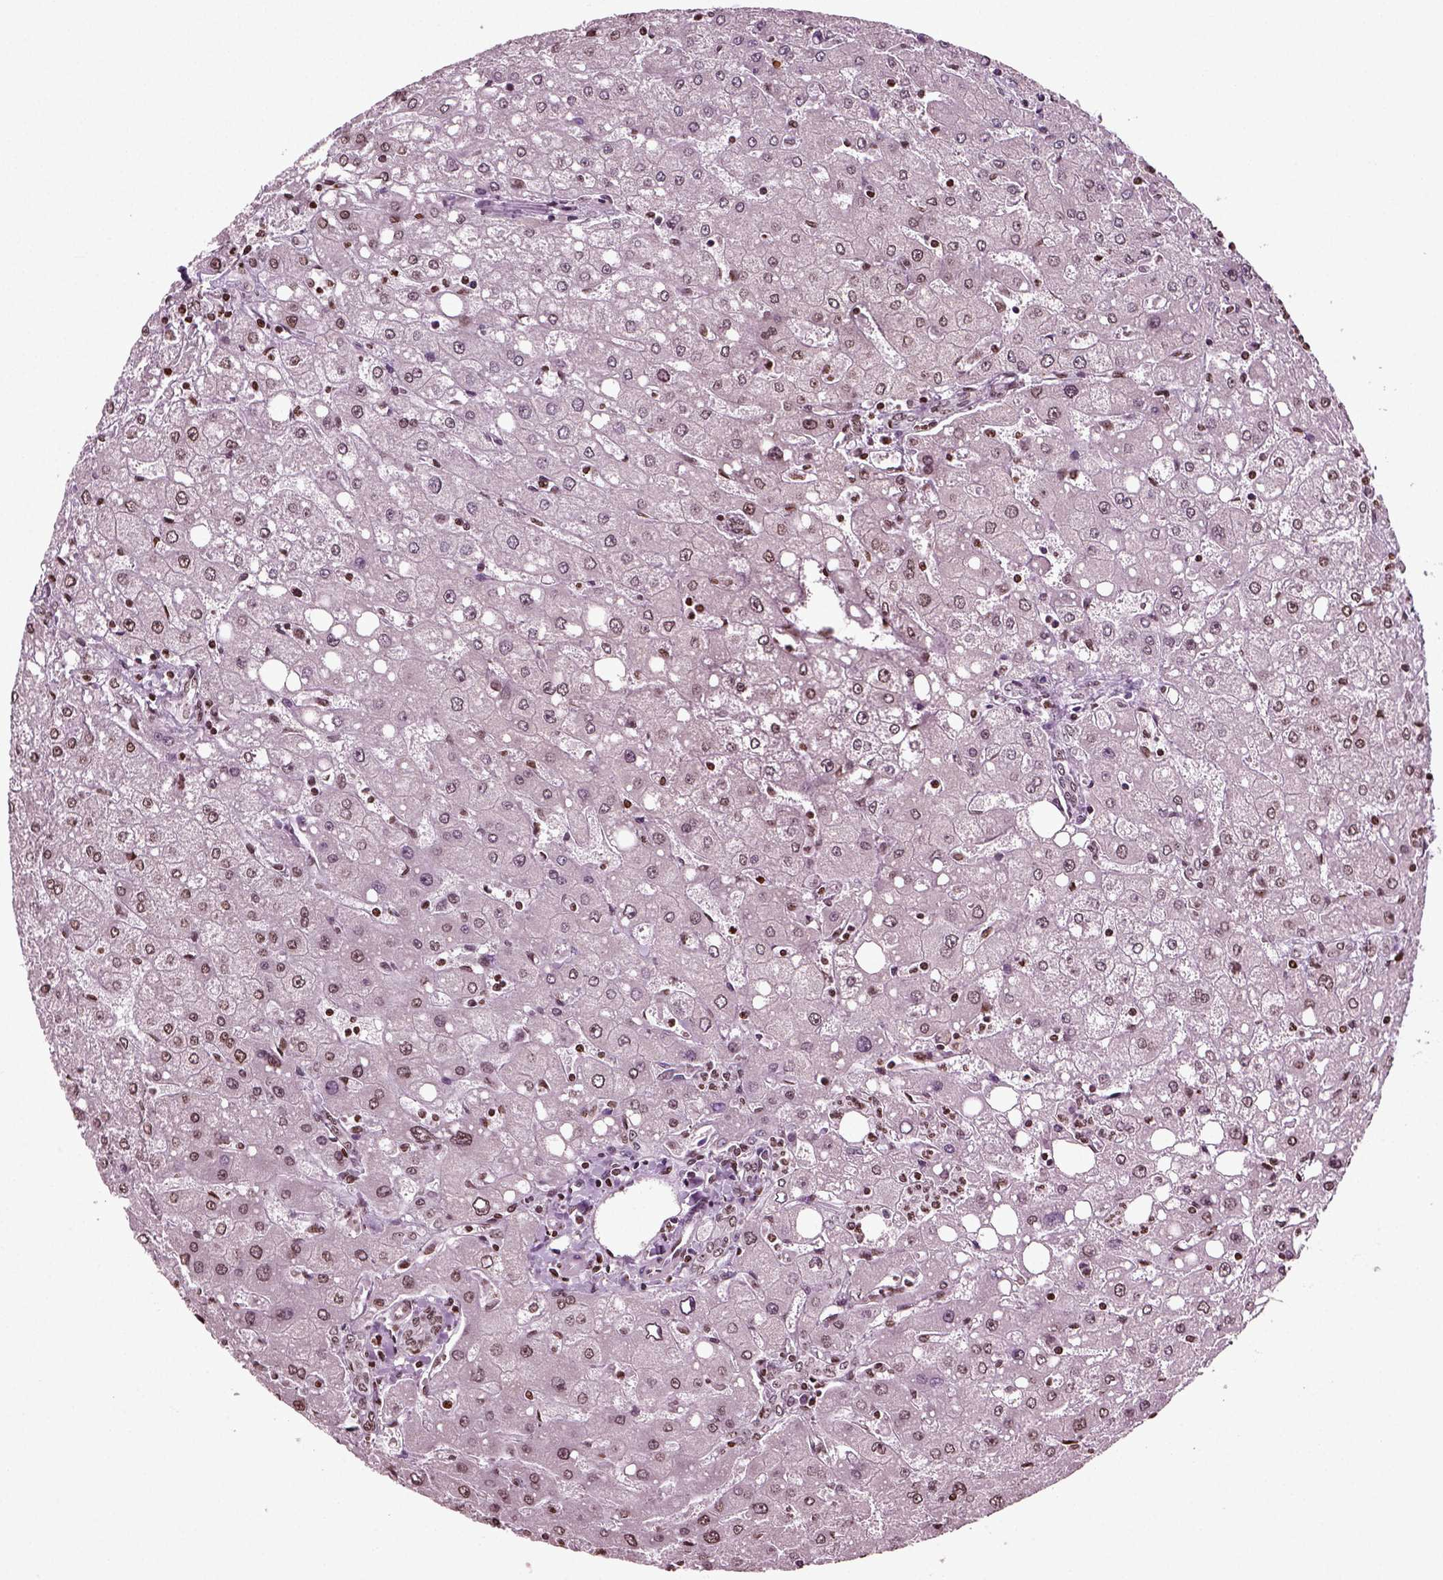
{"staining": {"intensity": "weak", "quantity": ">75%", "location": "nuclear"}, "tissue": "liver", "cell_type": "Cholangiocytes", "image_type": "normal", "snomed": [{"axis": "morphology", "description": "Normal tissue, NOS"}, {"axis": "topography", "description": "Liver"}], "caption": "This histopathology image exhibits benign liver stained with immunohistochemistry to label a protein in brown. The nuclear of cholangiocytes show weak positivity for the protein. Nuclei are counter-stained blue.", "gene": "HEYL", "patient": {"sex": "female", "age": 53}}